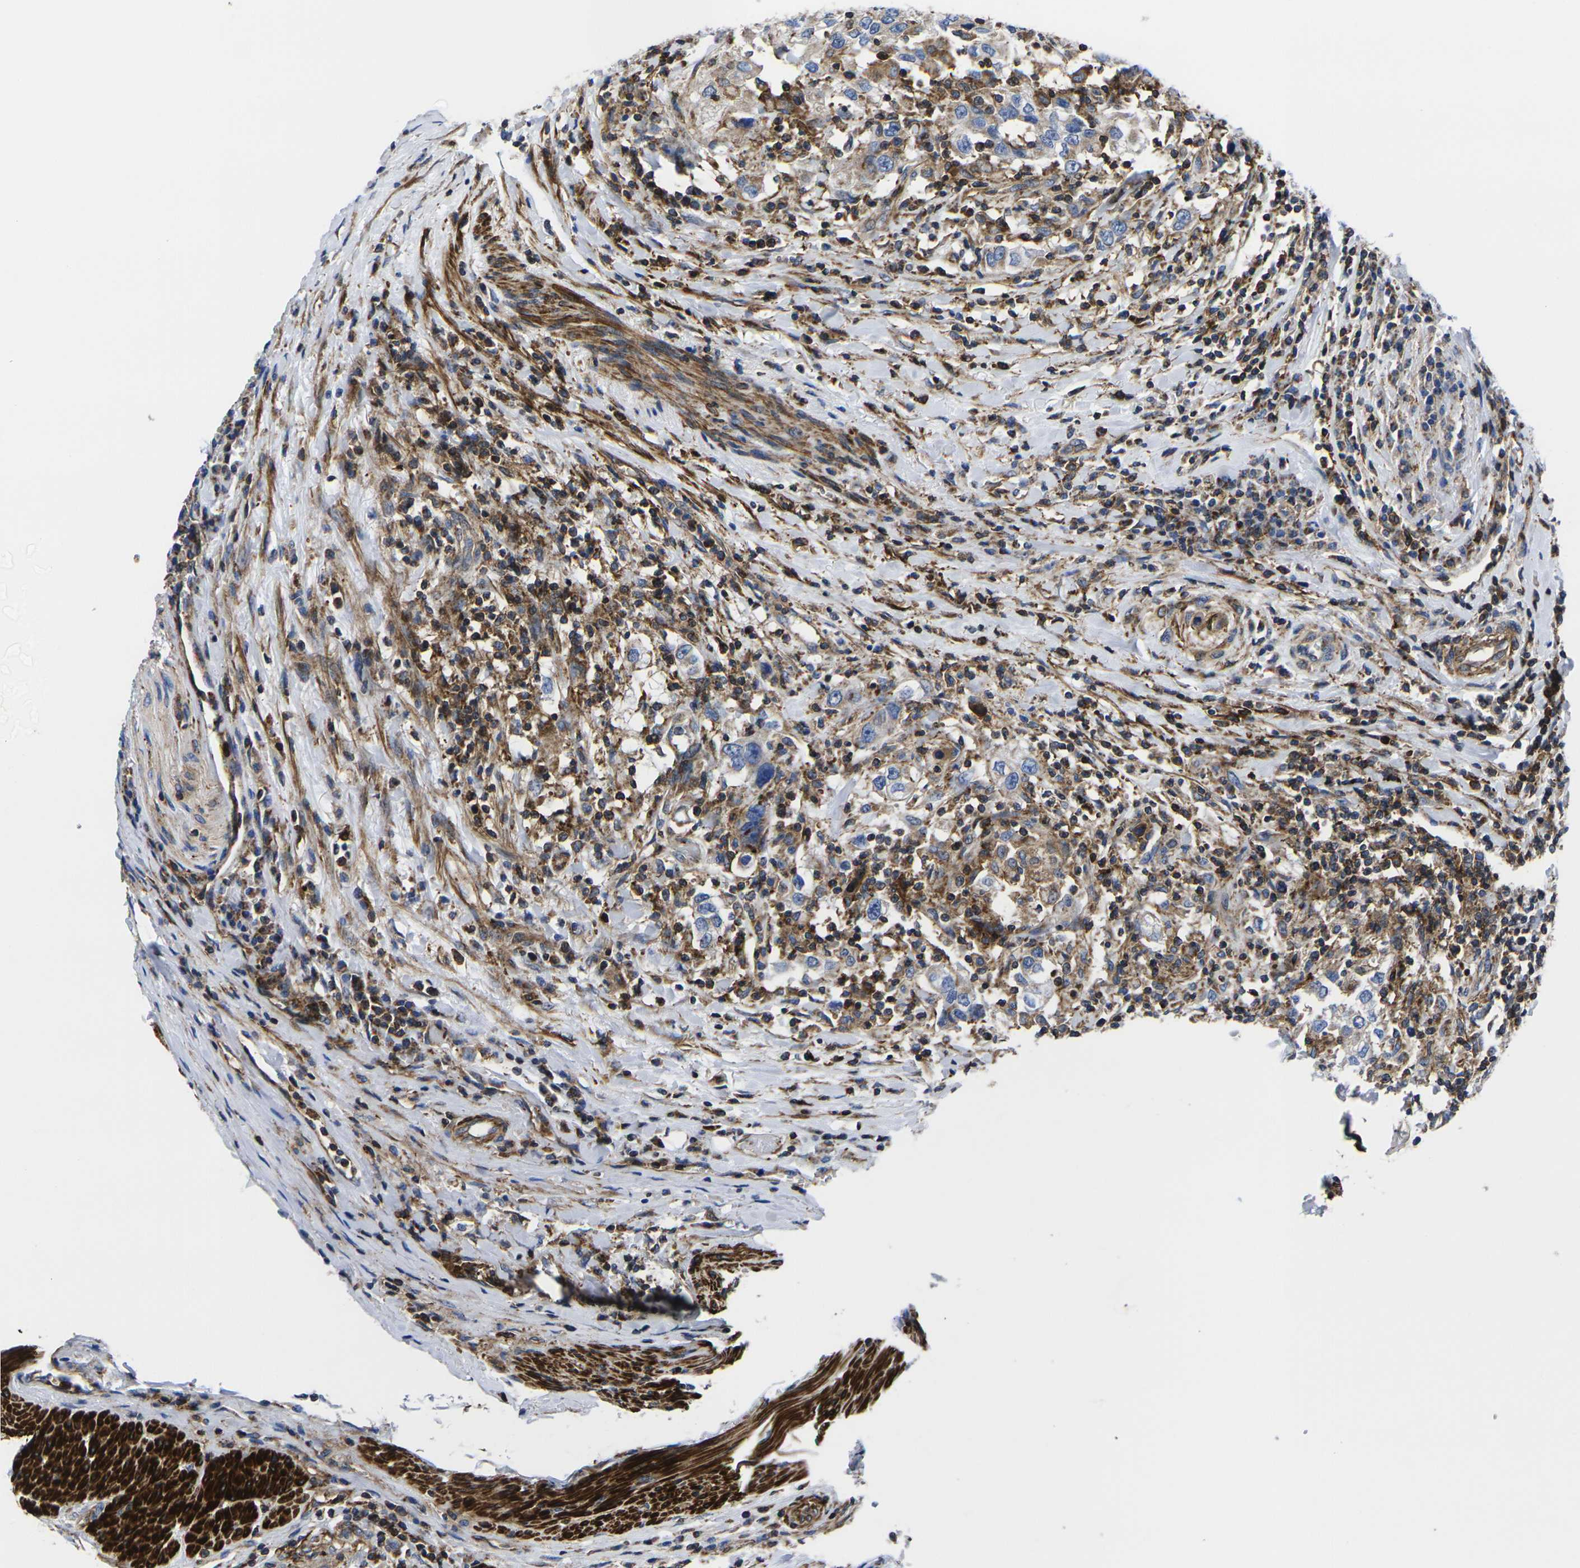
{"staining": {"intensity": "weak", "quantity": "<25%", "location": "cytoplasmic/membranous"}, "tissue": "urothelial cancer", "cell_type": "Tumor cells", "image_type": "cancer", "snomed": [{"axis": "morphology", "description": "Urothelial carcinoma, High grade"}, {"axis": "topography", "description": "Urinary bladder"}], "caption": "Immunohistochemistry histopathology image of neoplastic tissue: human urothelial cancer stained with DAB demonstrates no significant protein staining in tumor cells. Brightfield microscopy of immunohistochemistry (IHC) stained with DAB (3,3'-diaminobenzidine) (brown) and hematoxylin (blue), captured at high magnification.", "gene": "GPR4", "patient": {"sex": "female", "age": 80}}